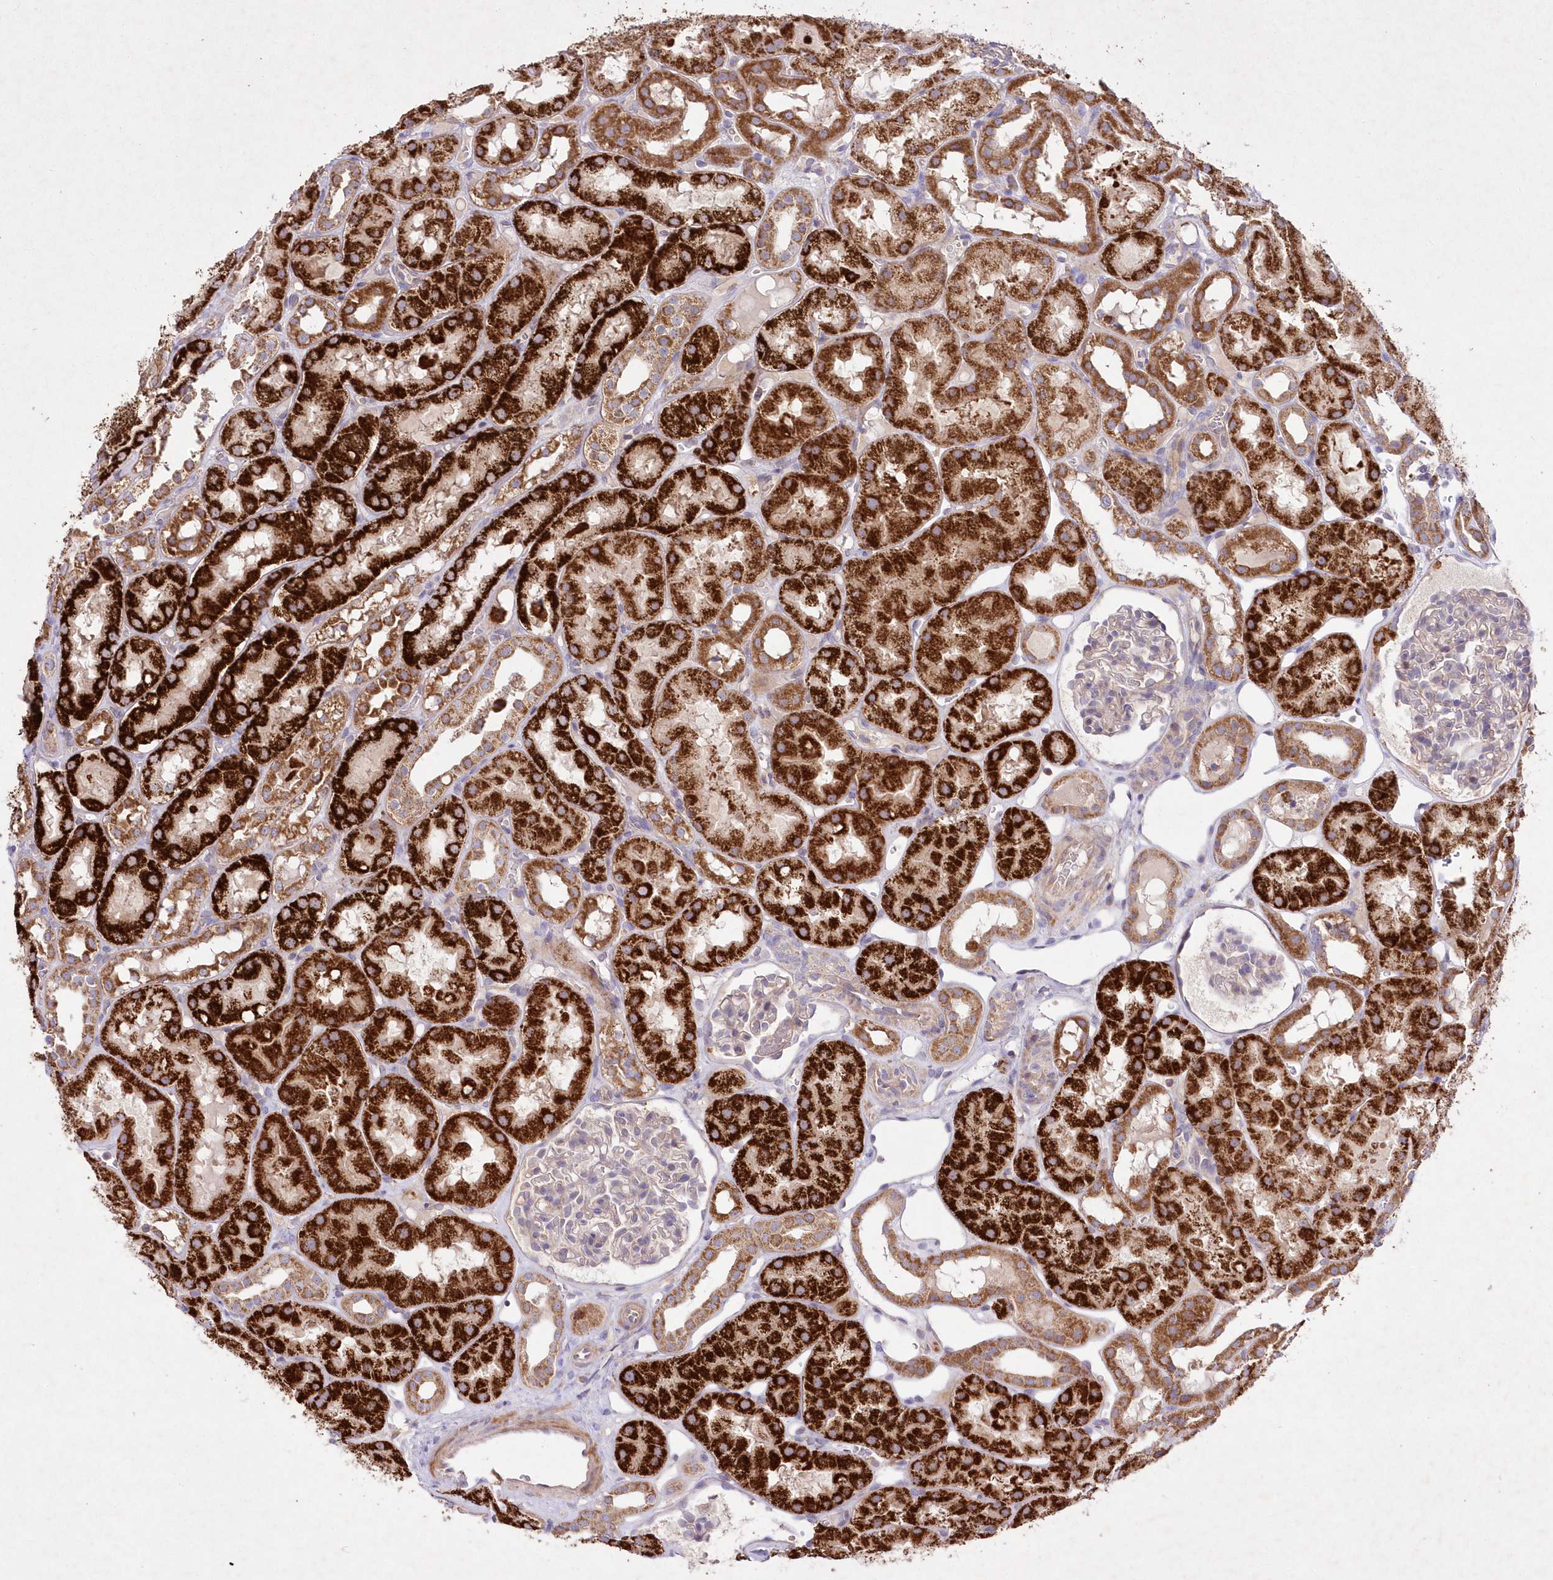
{"staining": {"intensity": "negative", "quantity": "none", "location": "none"}, "tissue": "kidney", "cell_type": "Cells in glomeruli", "image_type": "normal", "snomed": [{"axis": "morphology", "description": "Normal tissue, NOS"}, {"axis": "topography", "description": "Kidney"}], "caption": "IHC micrograph of unremarkable kidney stained for a protein (brown), which shows no positivity in cells in glomeruli. (Brightfield microscopy of DAB immunohistochemistry (IHC) at high magnification).", "gene": "ITSN2", "patient": {"sex": "male", "age": 16}}